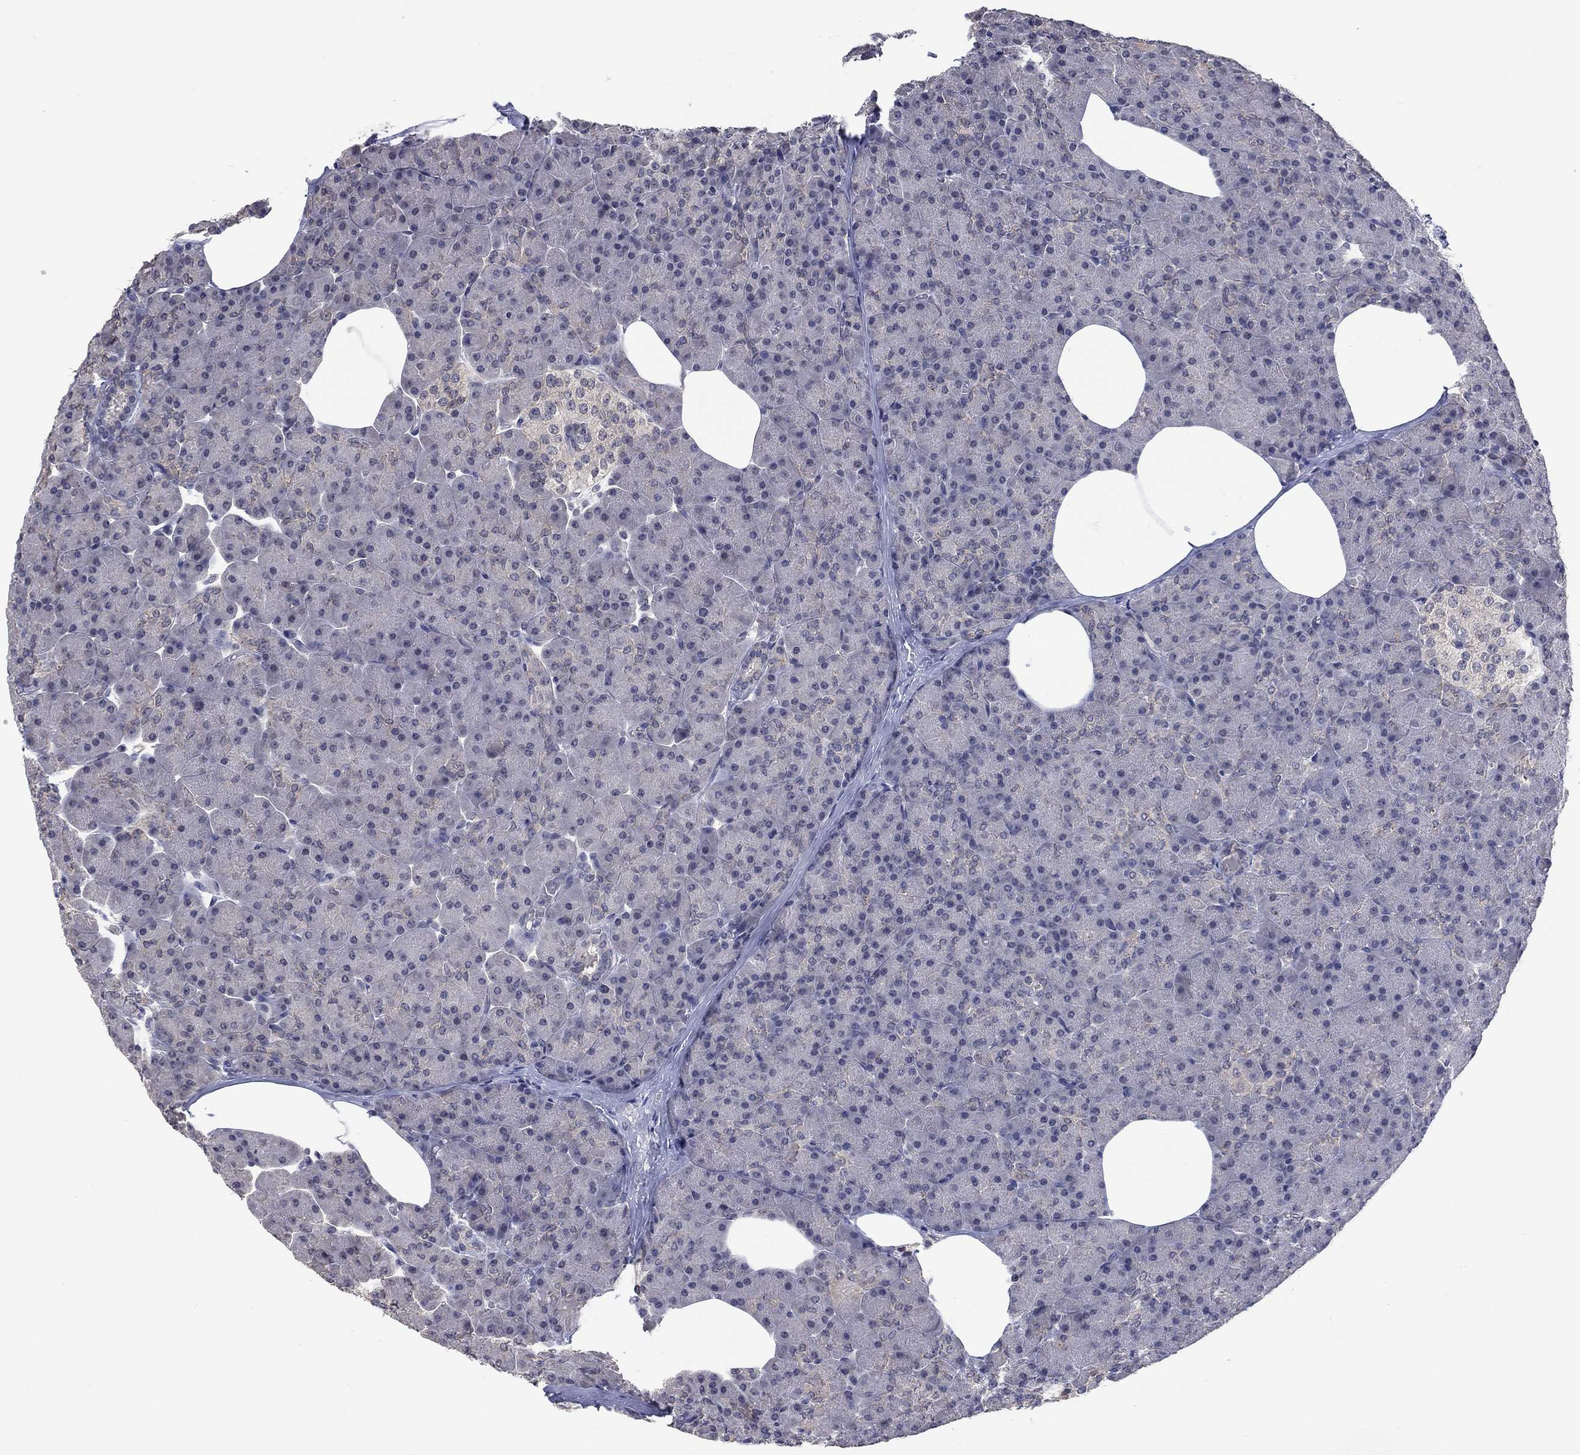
{"staining": {"intensity": "negative", "quantity": "none", "location": "none"}, "tissue": "pancreas", "cell_type": "Exocrine glandular cells", "image_type": "normal", "snomed": [{"axis": "morphology", "description": "Normal tissue, NOS"}, {"axis": "topography", "description": "Pancreas"}], "caption": "Exocrine glandular cells are negative for brown protein staining in normal pancreas. (DAB (3,3'-diaminobenzidine) immunohistochemistry with hematoxylin counter stain).", "gene": "SPATA33", "patient": {"sex": "female", "age": 45}}